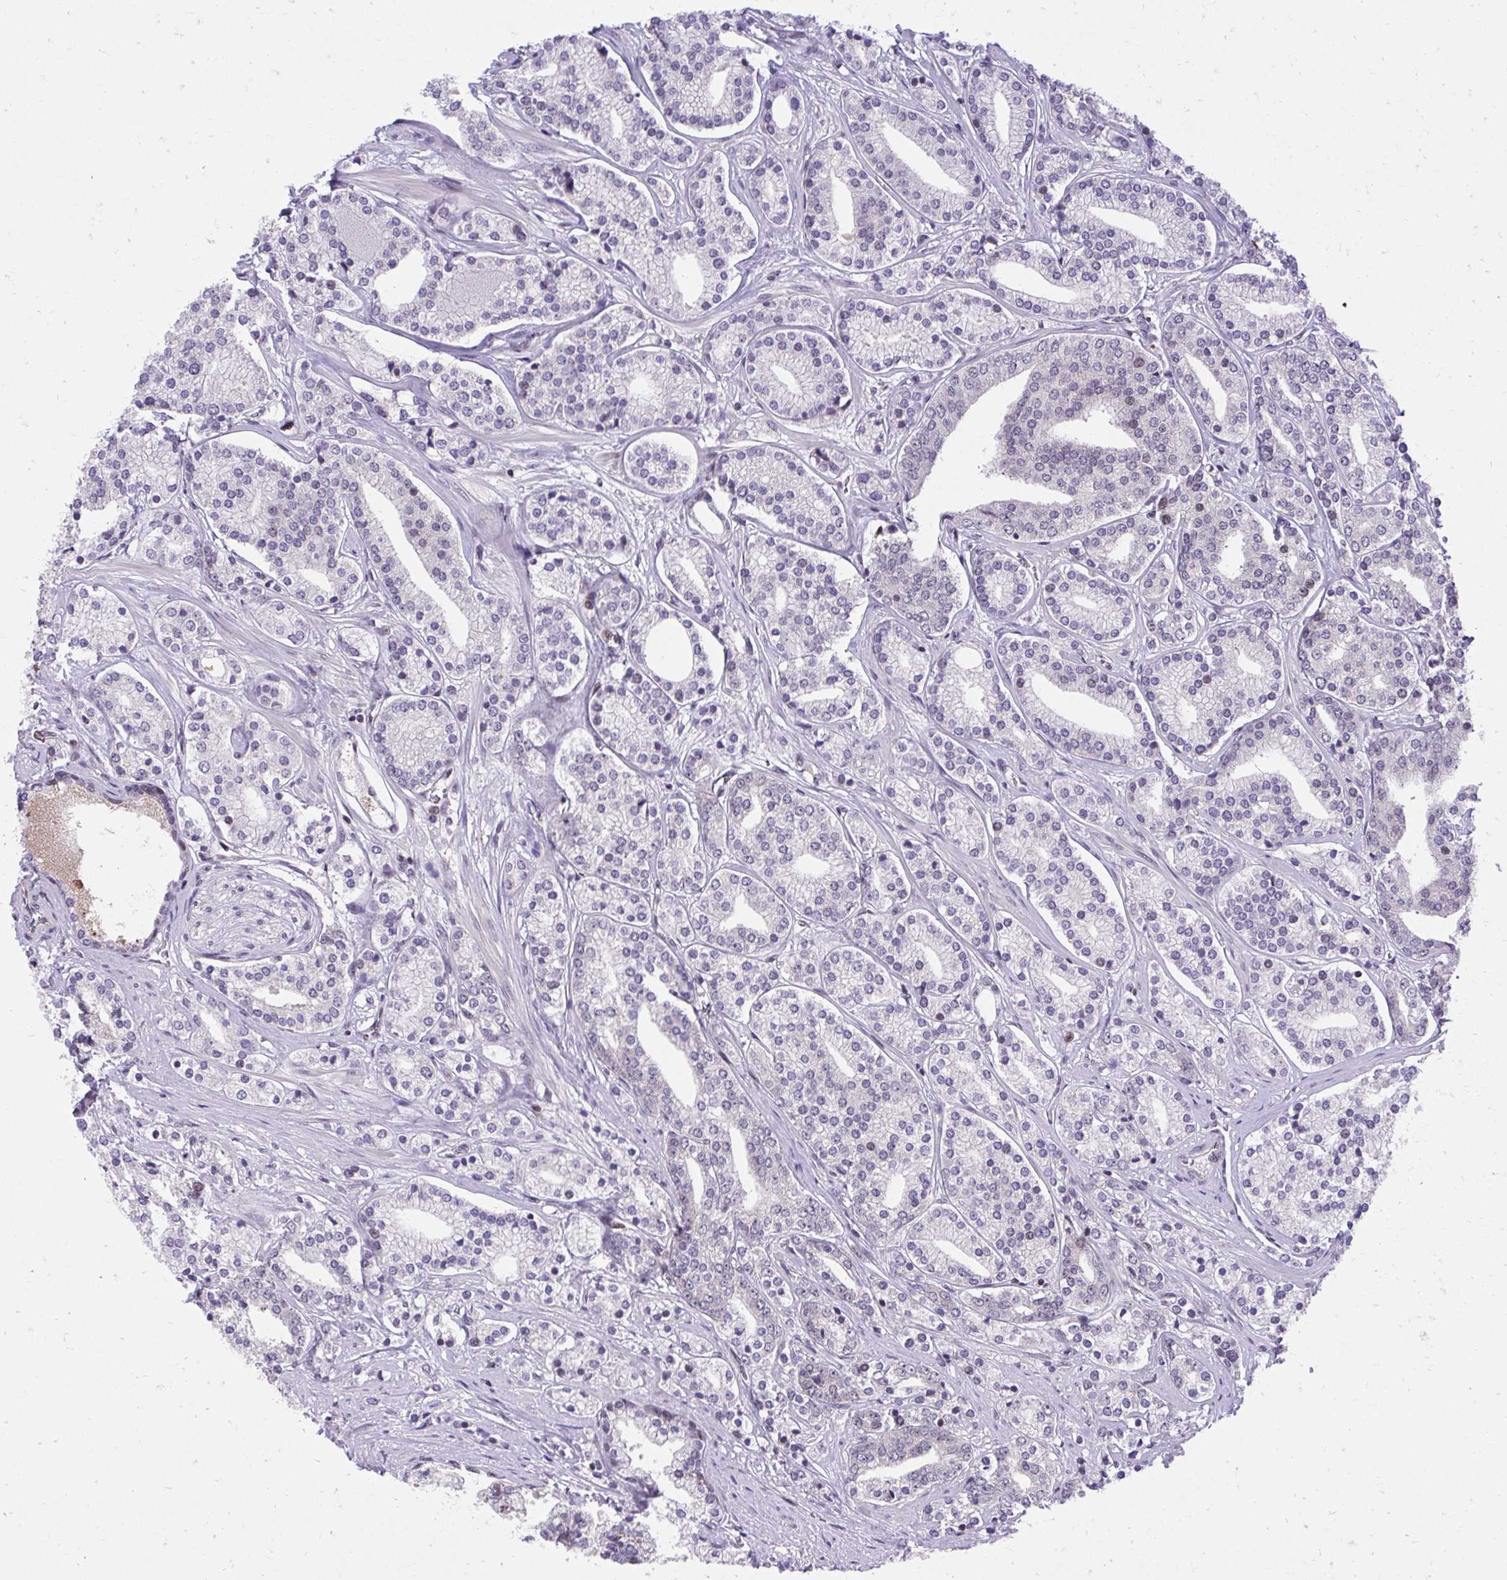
{"staining": {"intensity": "negative", "quantity": "none", "location": "none"}, "tissue": "prostate cancer", "cell_type": "Tumor cells", "image_type": "cancer", "snomed": [{"axis": "morphology", "description": "Adenocarcinoma, High grade"}, {"axis": "topography", "description": "Prostate"}], "caption": "Tumor cells show no significant protein positivity in prostate adenocarcinoma (high-grade).", "gene": "HOXA4", "patient": {"sex": "male", "age": 58}}